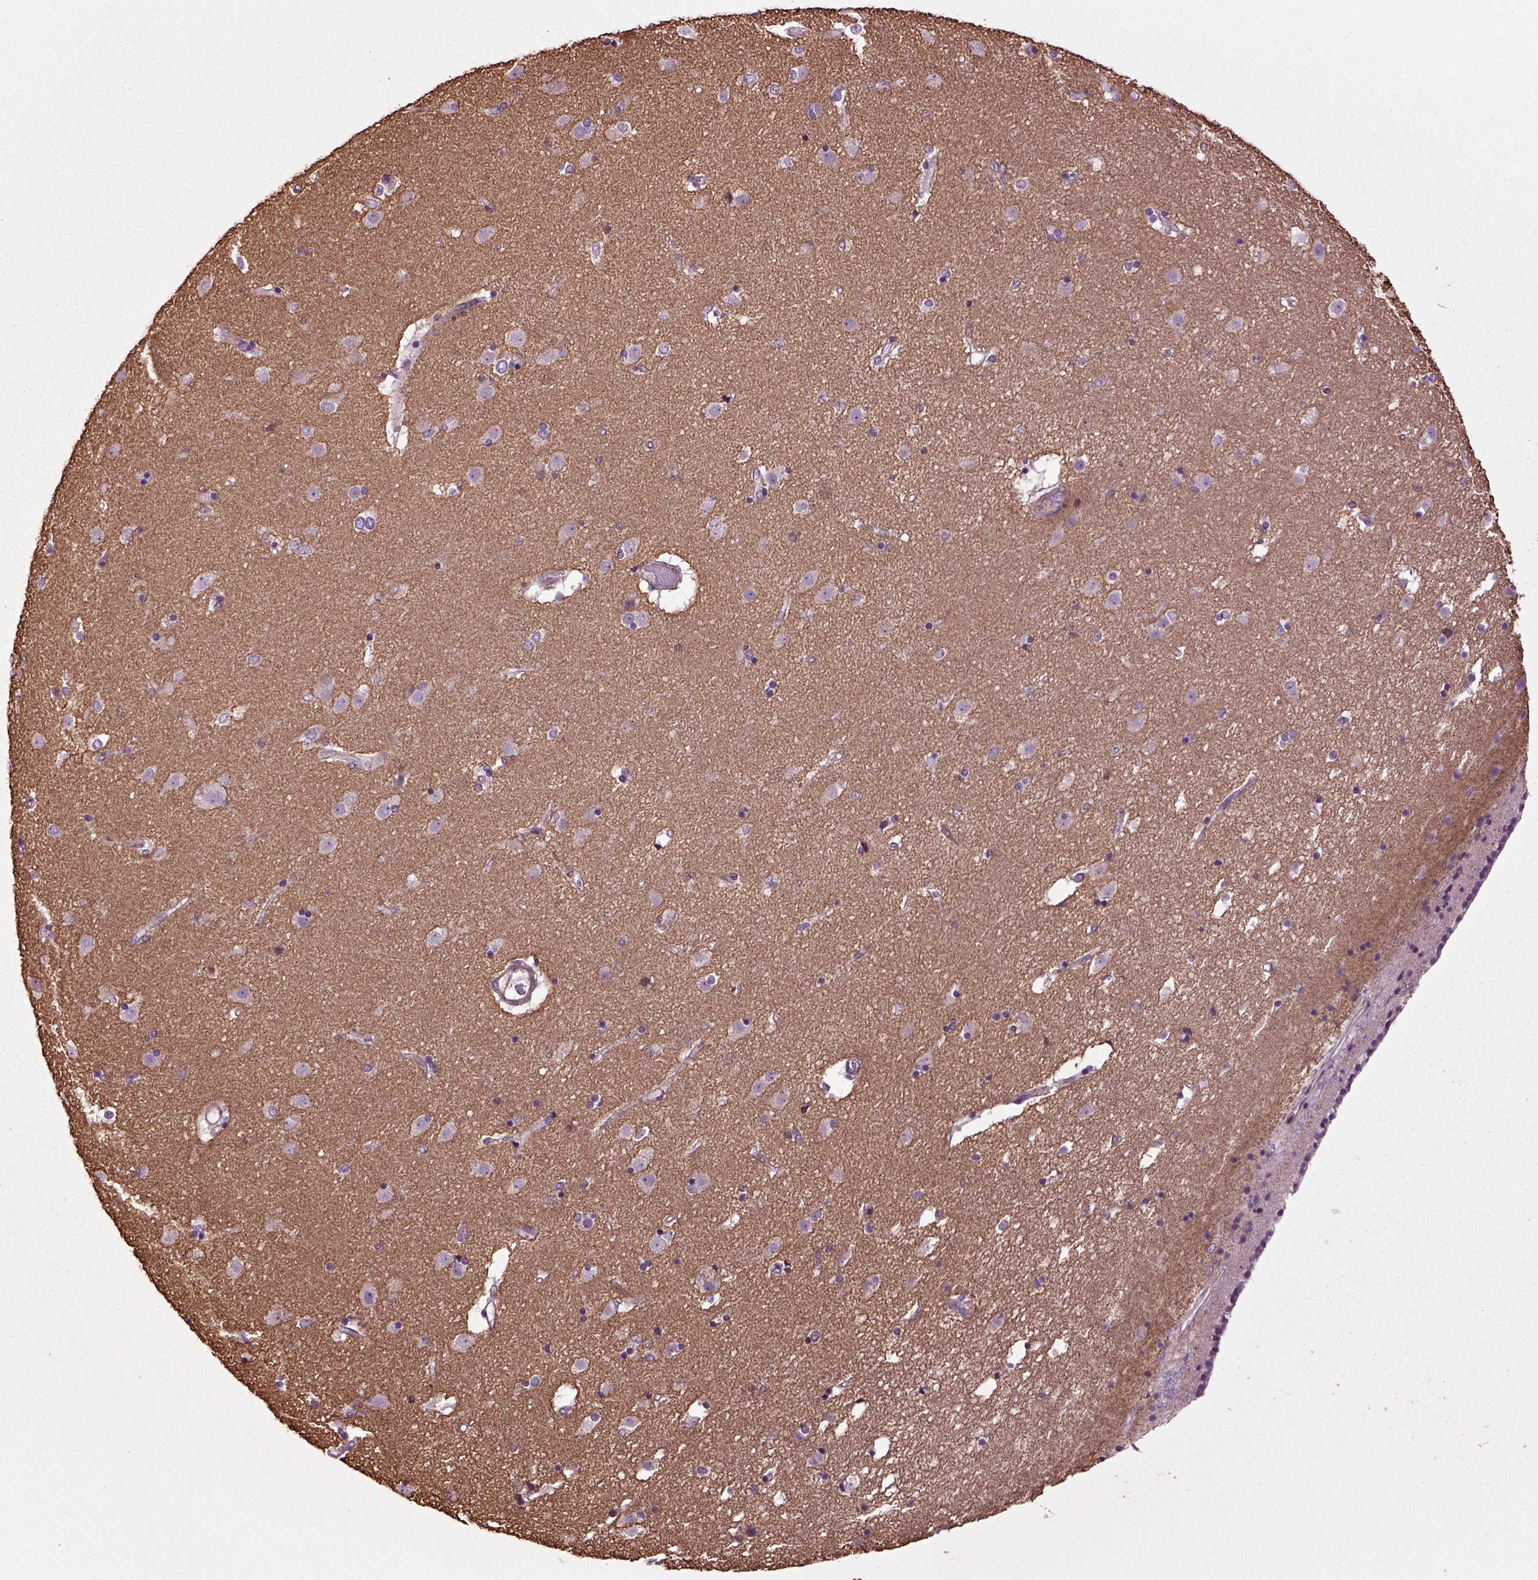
{"staining": {"intensity": "negative", "quantity": "none", "location": "none"}, "tissue": "caudate", "cell_type": "Glial cells", "image_type": "normal", "snomed": [{"axis": "morphology", "description": "Normal tissue, NOS"}, {"axis": "topography", "description": "Lateral ventricle wall"}], "caption": "Immunohistochemistry of unremarkable human caudate reveals no expression in glial cells. Brightfield microscopy of immunohistochemistry (IHC) stained with DAB (3,3'-diaminobenzidine) (brown) and hematoxylin (blue), captured at high magnification.", "gene": "HAGHL", "patient": {"sex": "female", "age": 71}}